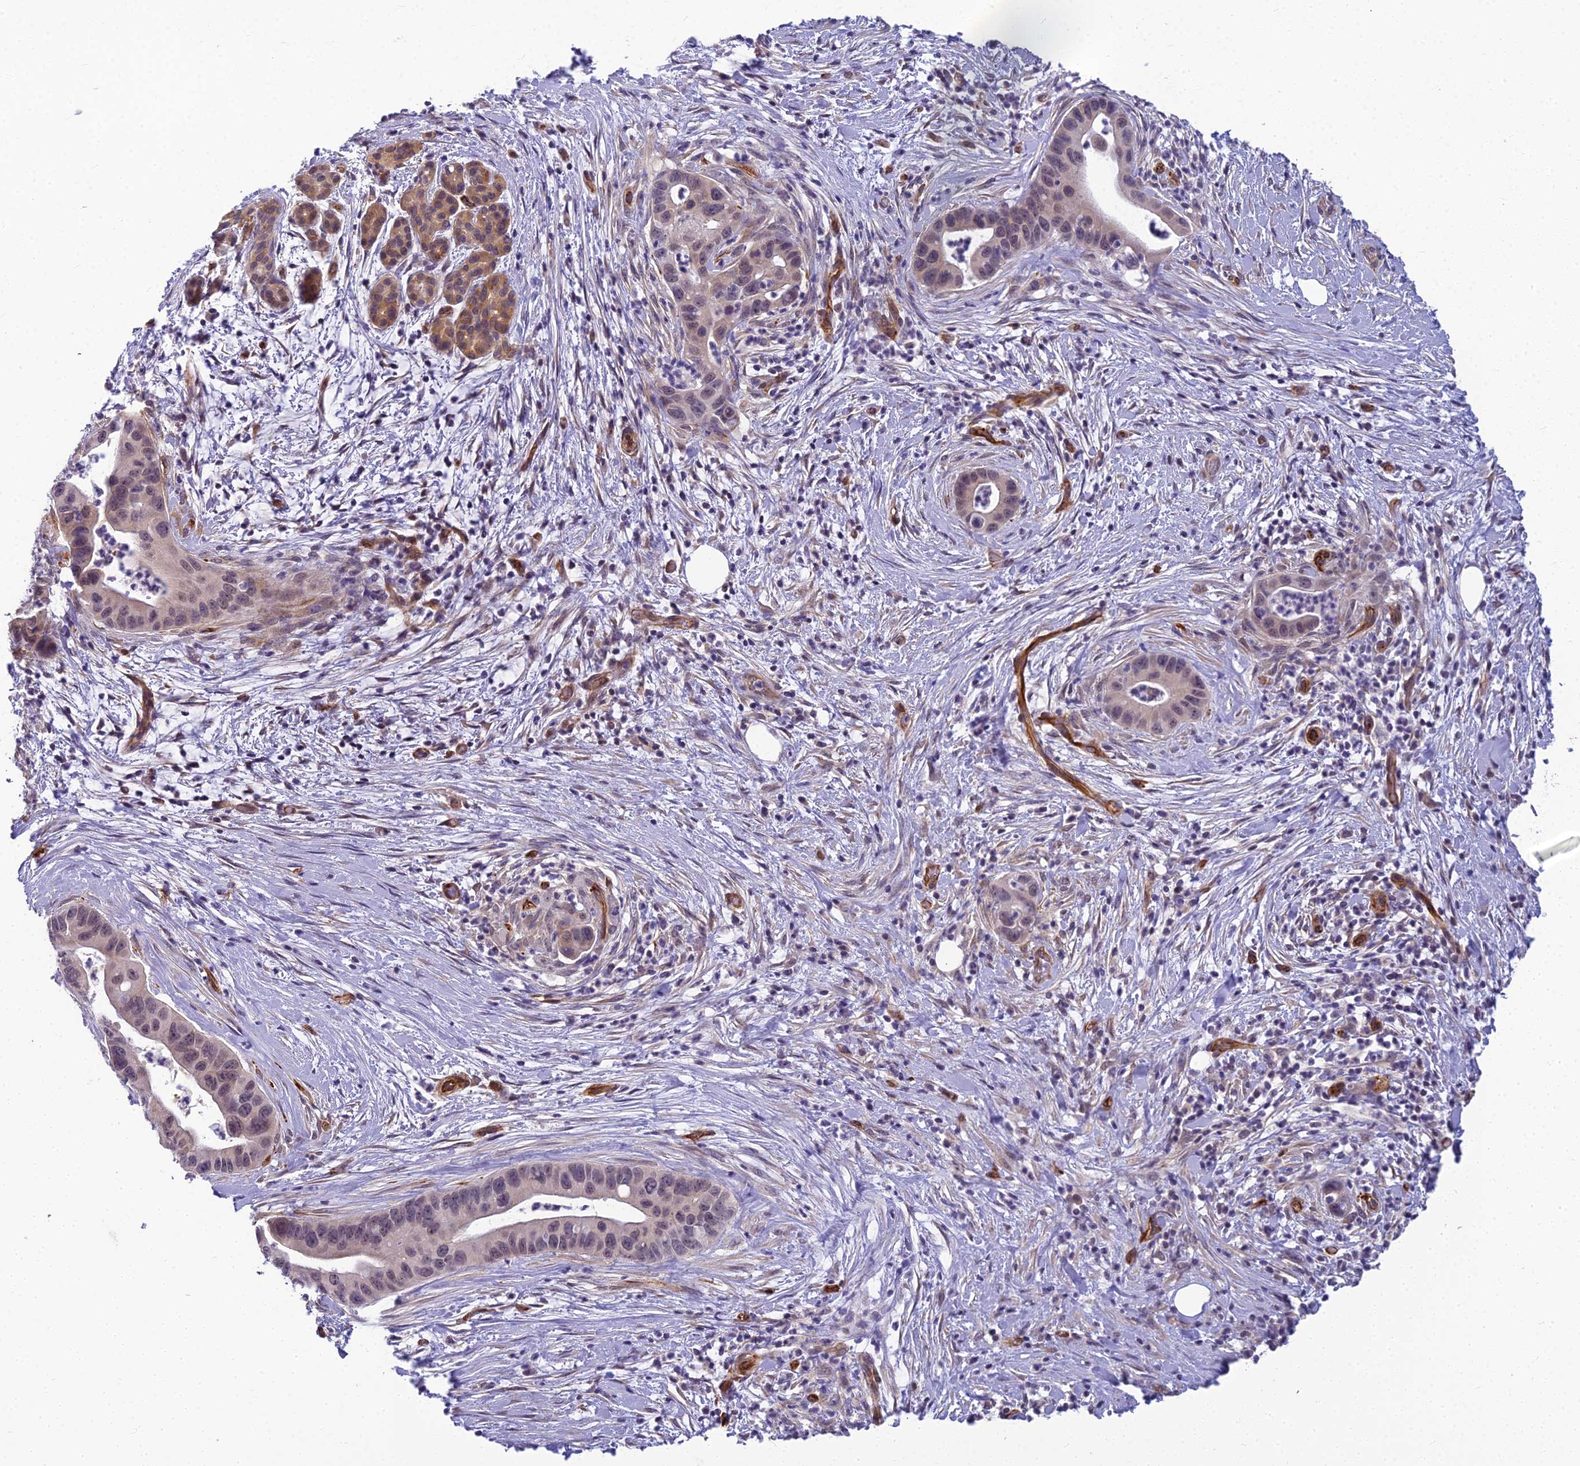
{"staining": {"intensity": "weak", "quantity": "25%-75%", "location": "nuclear"}, "tissue": "pancreatic cancer", "cell_type": "Tumor cells", "image_type": "cancer", "snomed": [{"axis": "morphology", "description": "Adenocarcinoma, NOS"}, {"axis": "topography", "description": "Pancreas"}], "caption": "High-magnification brightfield microscopy of adenocarcinoma (pancreatic) stained with DAB (brown) and counterstained with hematoxylin (blue). tumor cells exhibit weak nuclear expression is seen in about25%-75% of cells.", "gene": "RGL3", "patient": {"sex": "male", "age": 73}}